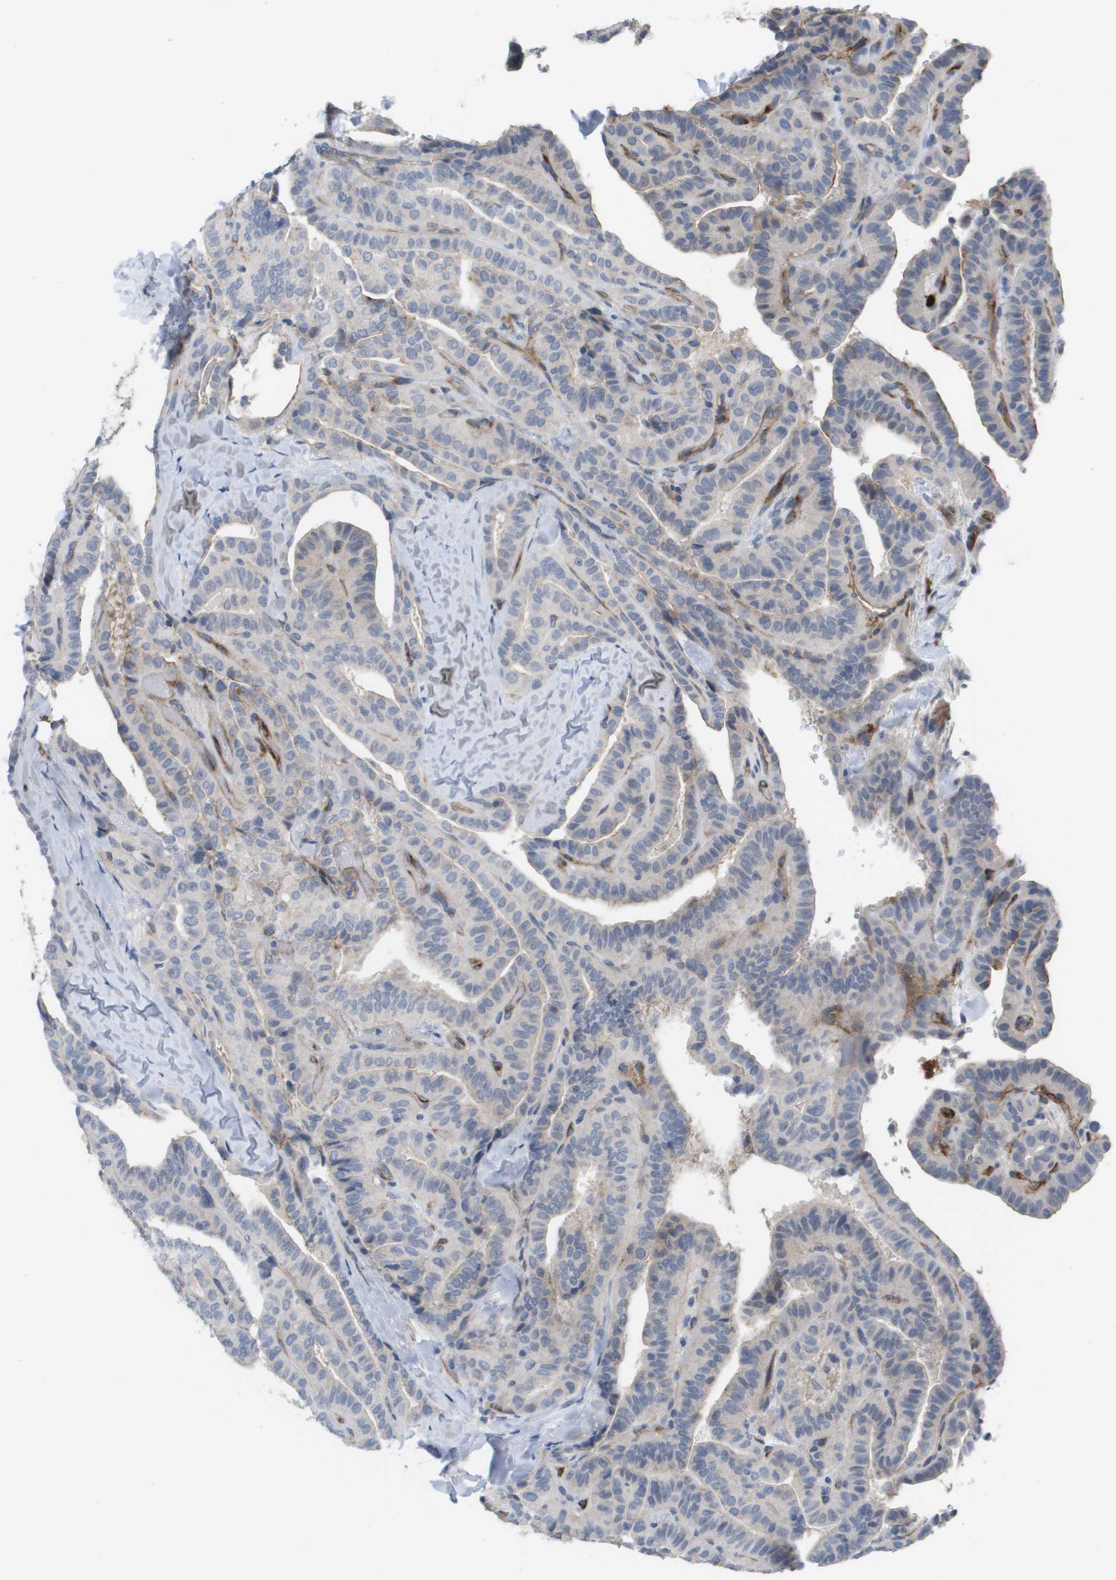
{"staining": {"intensity": "negative", "quantity": "none", "location": "none"}, "tissue": "thyroid cancer", "cell_type": "Tumor cells", "image_type": "cancer", "snomed": [{"axis": "morphology", "description": "Papillary adenocarcinoma, NOS"}, {"axis": "topography", "description": "Thyroid gland"}], "caption": "A photomicrograph of human papillary adenocarcinoma (thyroid) is negative for staining in tumor cells.", "gene": "ANGPT2", "patient": {"sex": "male", "age": 77}}